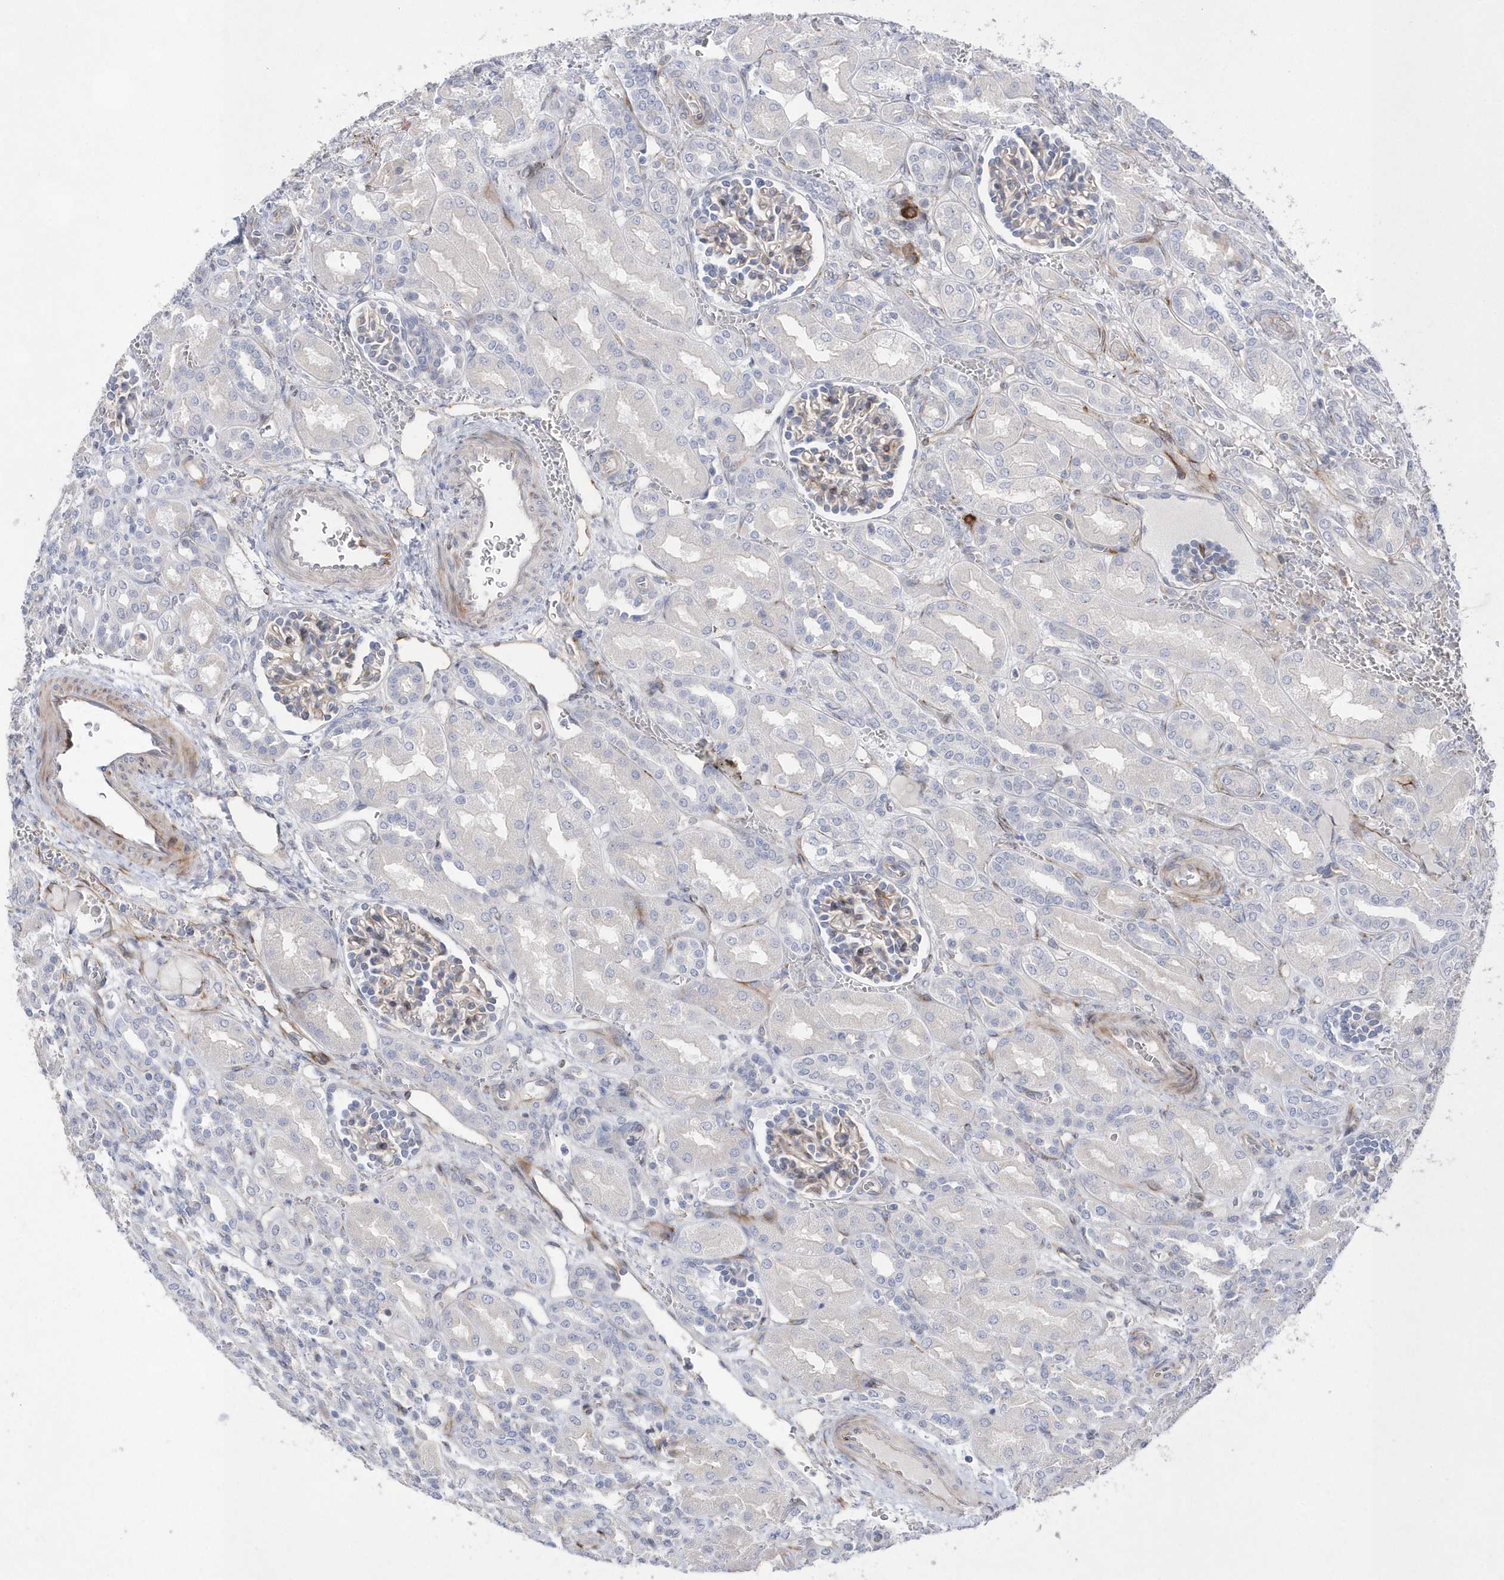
{"staining": {"intensity": "weak", "quantity": "<25%", "location": "cytoplasmic/membranous"}, "tissue": "kidney", "cell_type": "Cells in glomeruli", "image_type": "normal", "snomed": [{"axis": "morphology", "description": "Normal tissue, NOS"}, {"axis": "morphology", "description": "Neoplasm, malignant, NOS"}, {"axis": "topography", "description": "Kidney"}], "caption": "The photomicrograph exhibits no significant expression in cells in glomeruli of kidney. (DAB (3,3'-diaminobenzidine) immunohistochemistry (IHC) with hematoxylin counter stain).", "gene": "TMEM132B", "patient": {"sex": "female", "age": 1}}